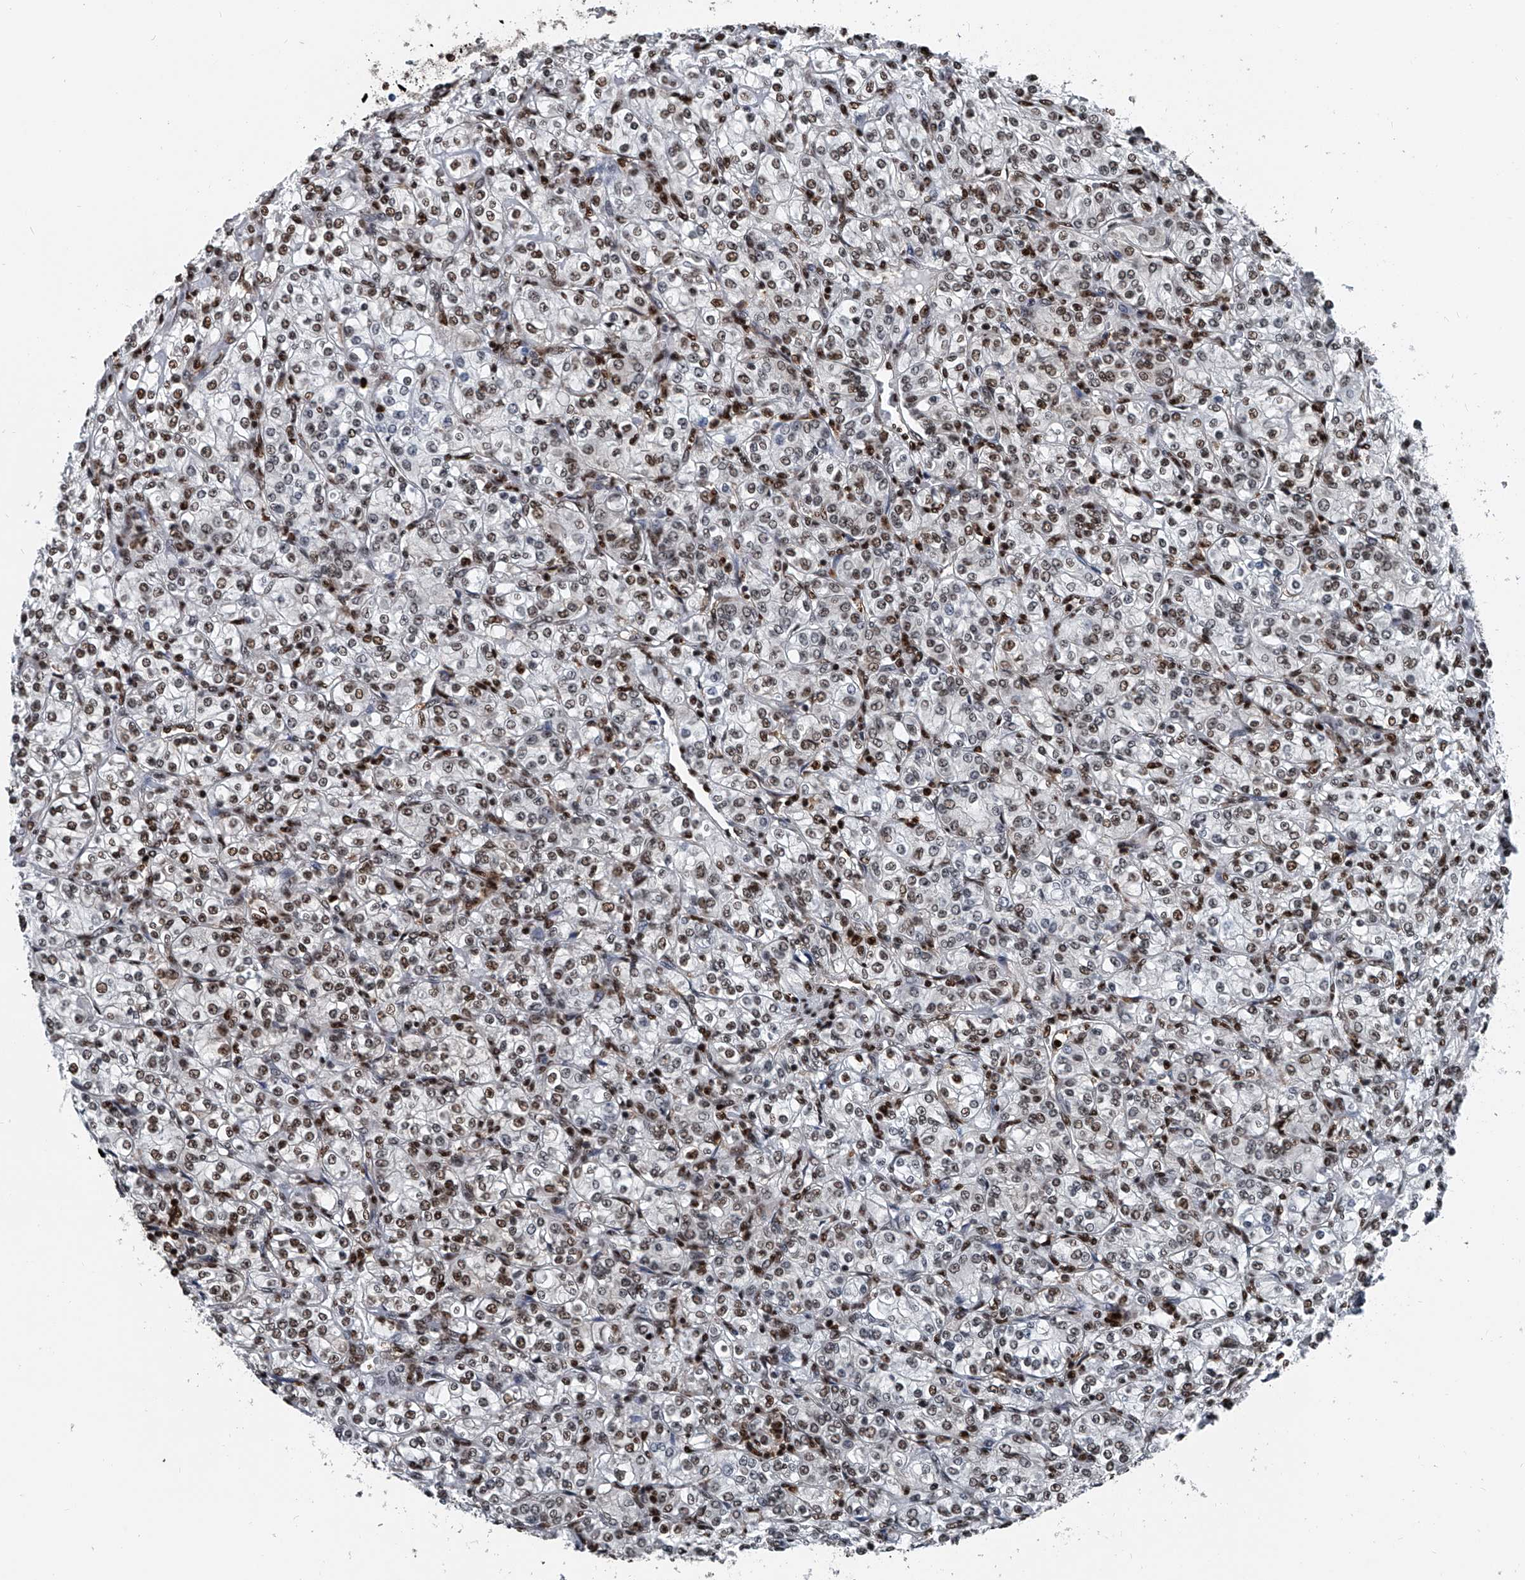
{"staining": {"intensity": "moderate", "quantity": "25%-75%", "location": "nuclear"}, "tissue": "renal cancer", "cell_type": "Tumor cells", "image_type": "cancer", "snomed": [{"axis": "morphology", "description": "Adenocarcinoma, NOS"}, {"axis": "topography", "description": "Kidney"}], "caption": "A brown stain labels moderate nuclear expression of a protein in renal cancer tumor cells. (IHC, brightfield microscopy, high magnification).", "gene": "FKBP5", "patient": {"sex": "male", "age": 77}}